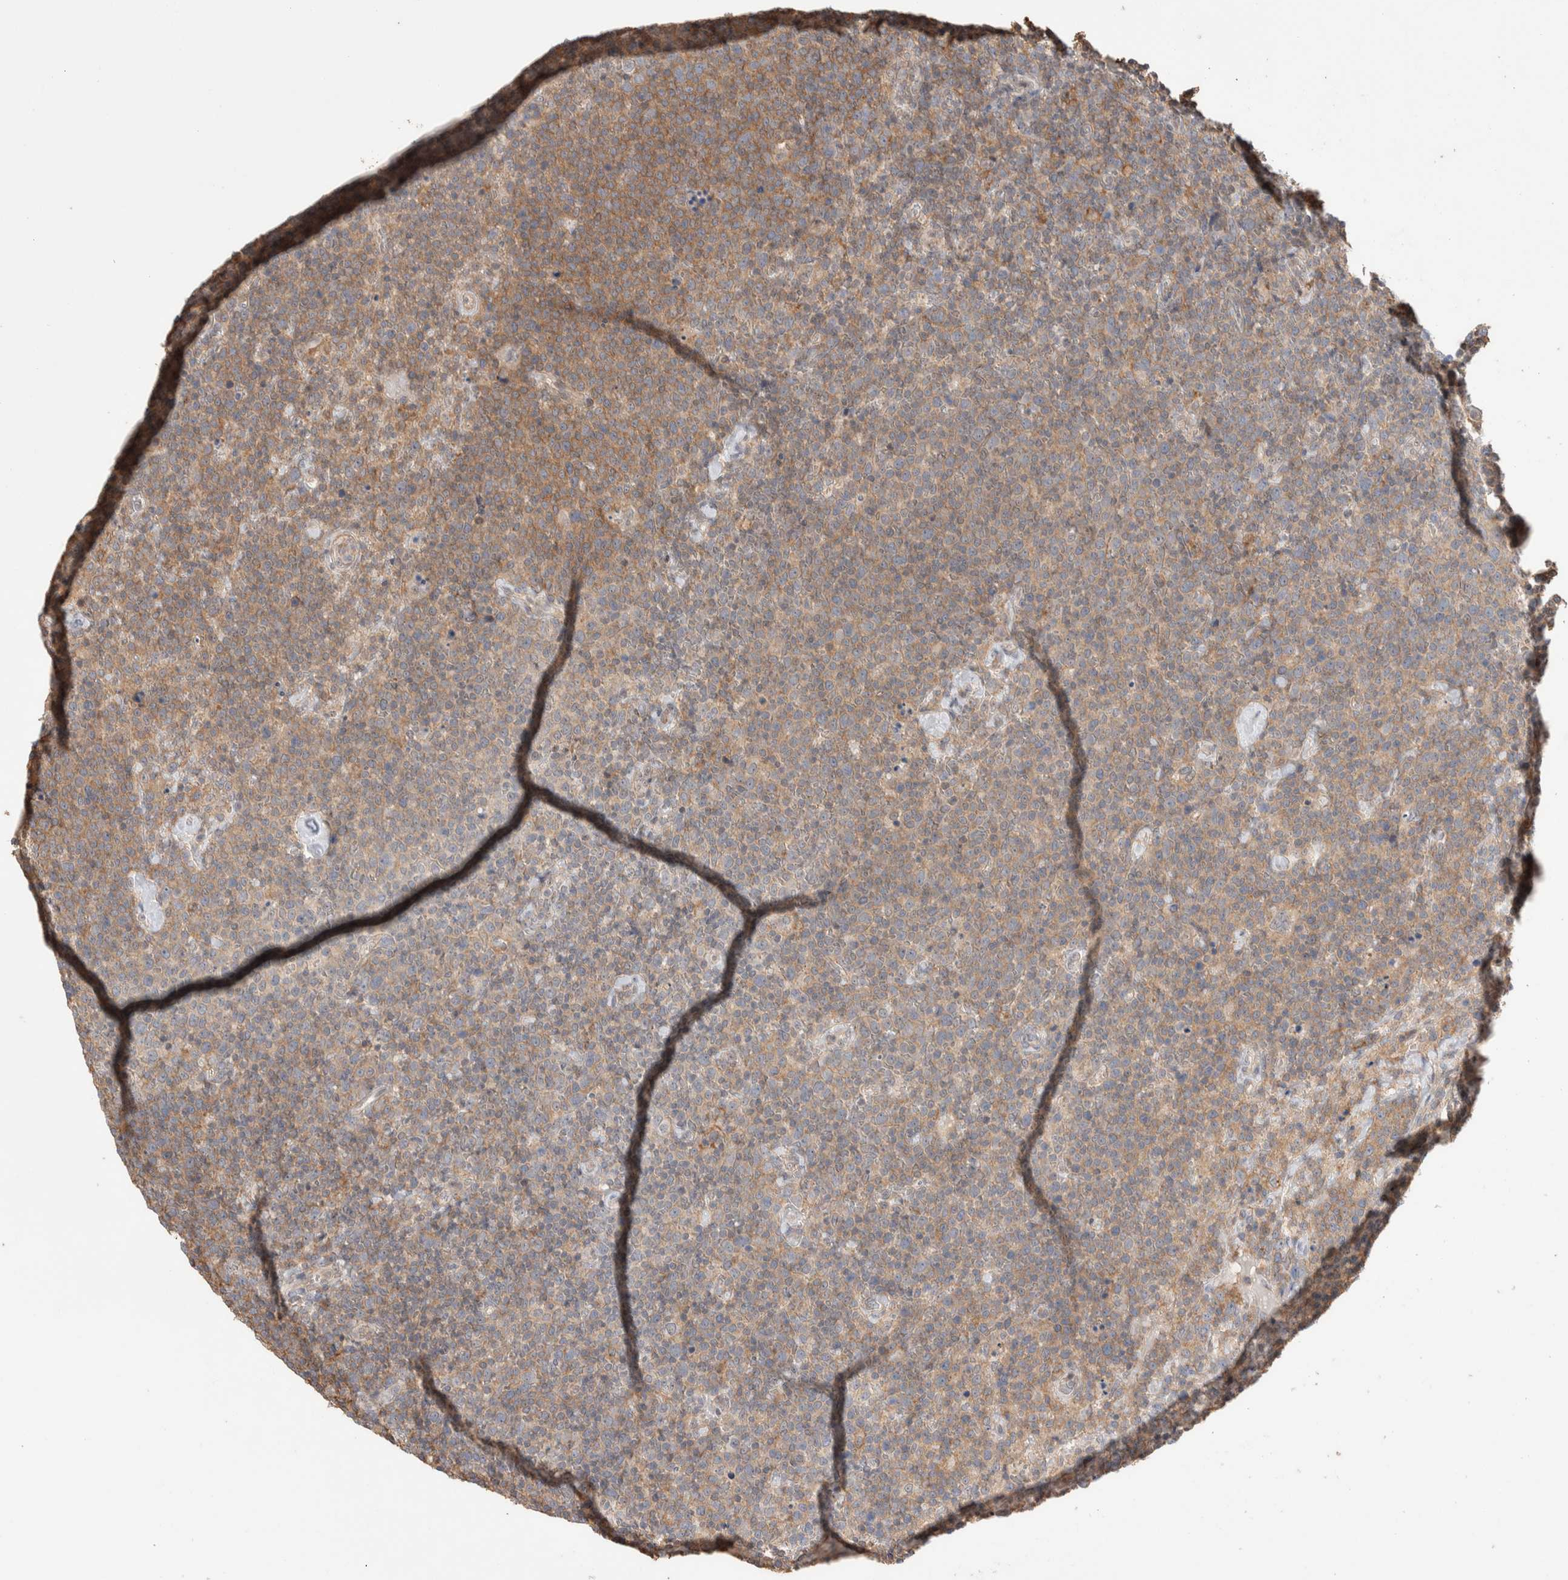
{"staining": {"intensity": "weak", "quantity": "25%-75%", "location": "cytoplasmic/membranous"}, "tissue": "lymphoma", "cell_type": "Tumor cells", "image_type": "cancer", "snomed": [{"axis": "morphology", "description": "Malignant lymphoma, non-Hodgkin's type, High grade"}, {"axis": "topography", "description": "Lymph node"}], "caption": "The immunohistochemical stain shows weak cytoplasmic/membranous staining in tumor cells of high-grade malignant lymphoma, non-Hodgkin's type tissue. The staining was performed using DAB, with brown indicating positive protein expression. Nuclei are stained blue with hematoxylin.", "gene": "ZNF704", "patient": {"sex": "male", "age": 61}}